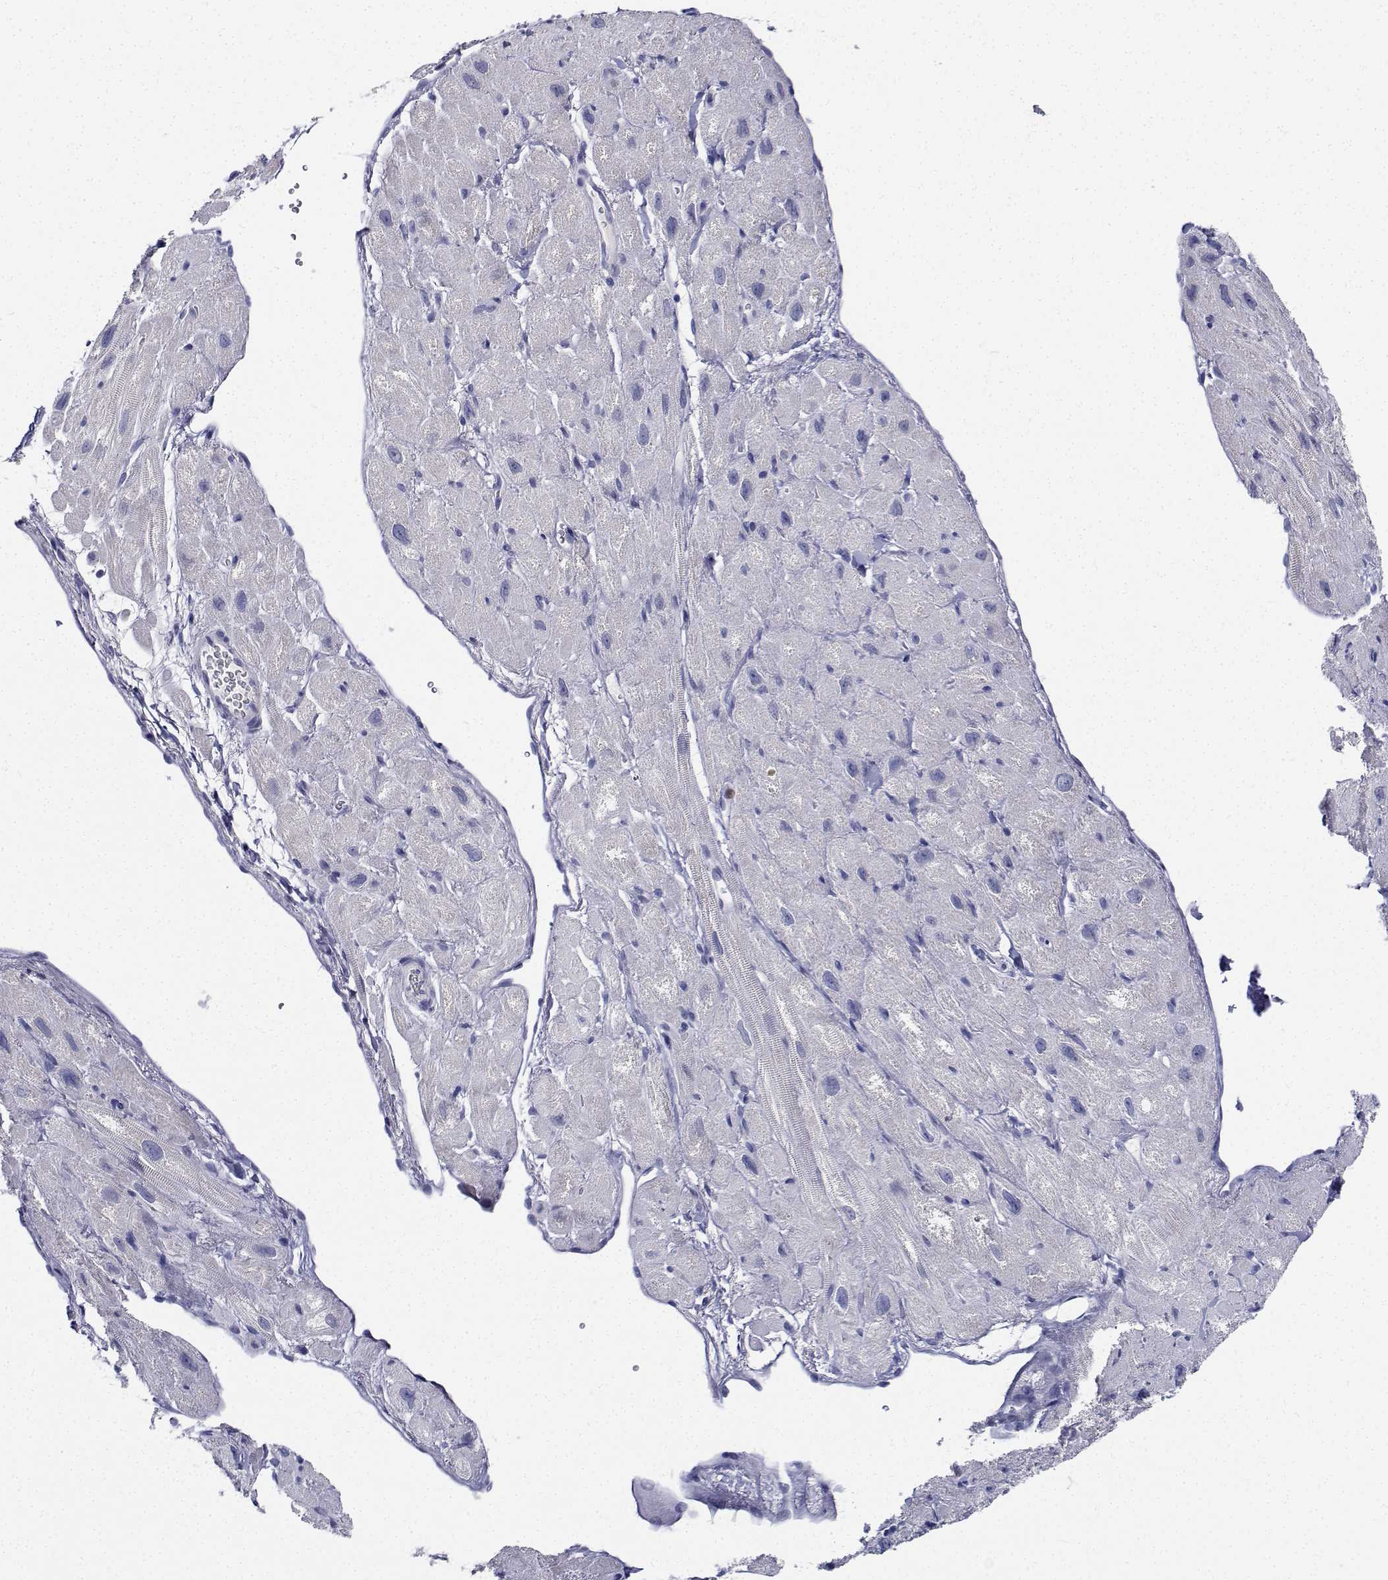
{"staining": {"intensity": "negative", "quantity": "none", "location": "none"}, "tissue": "heart muscle", "cell_type": "Cardiomyocytes", "image_type": "normal", "snomed": [{"axis": "morphology", "description": "Normal tissue, NOS"}, {"axis": "topography", "description": "Heart"}], "caption": "Immunohistochemical staining of unremarkable human heart muscle shows no significant staining in cardiomyocytes. (DAB immunohistochemistry visualized using brightfield microscopy, high magnification).", "gene": "PLXNA4", "patient": {"sex": "female", "age": 62}}